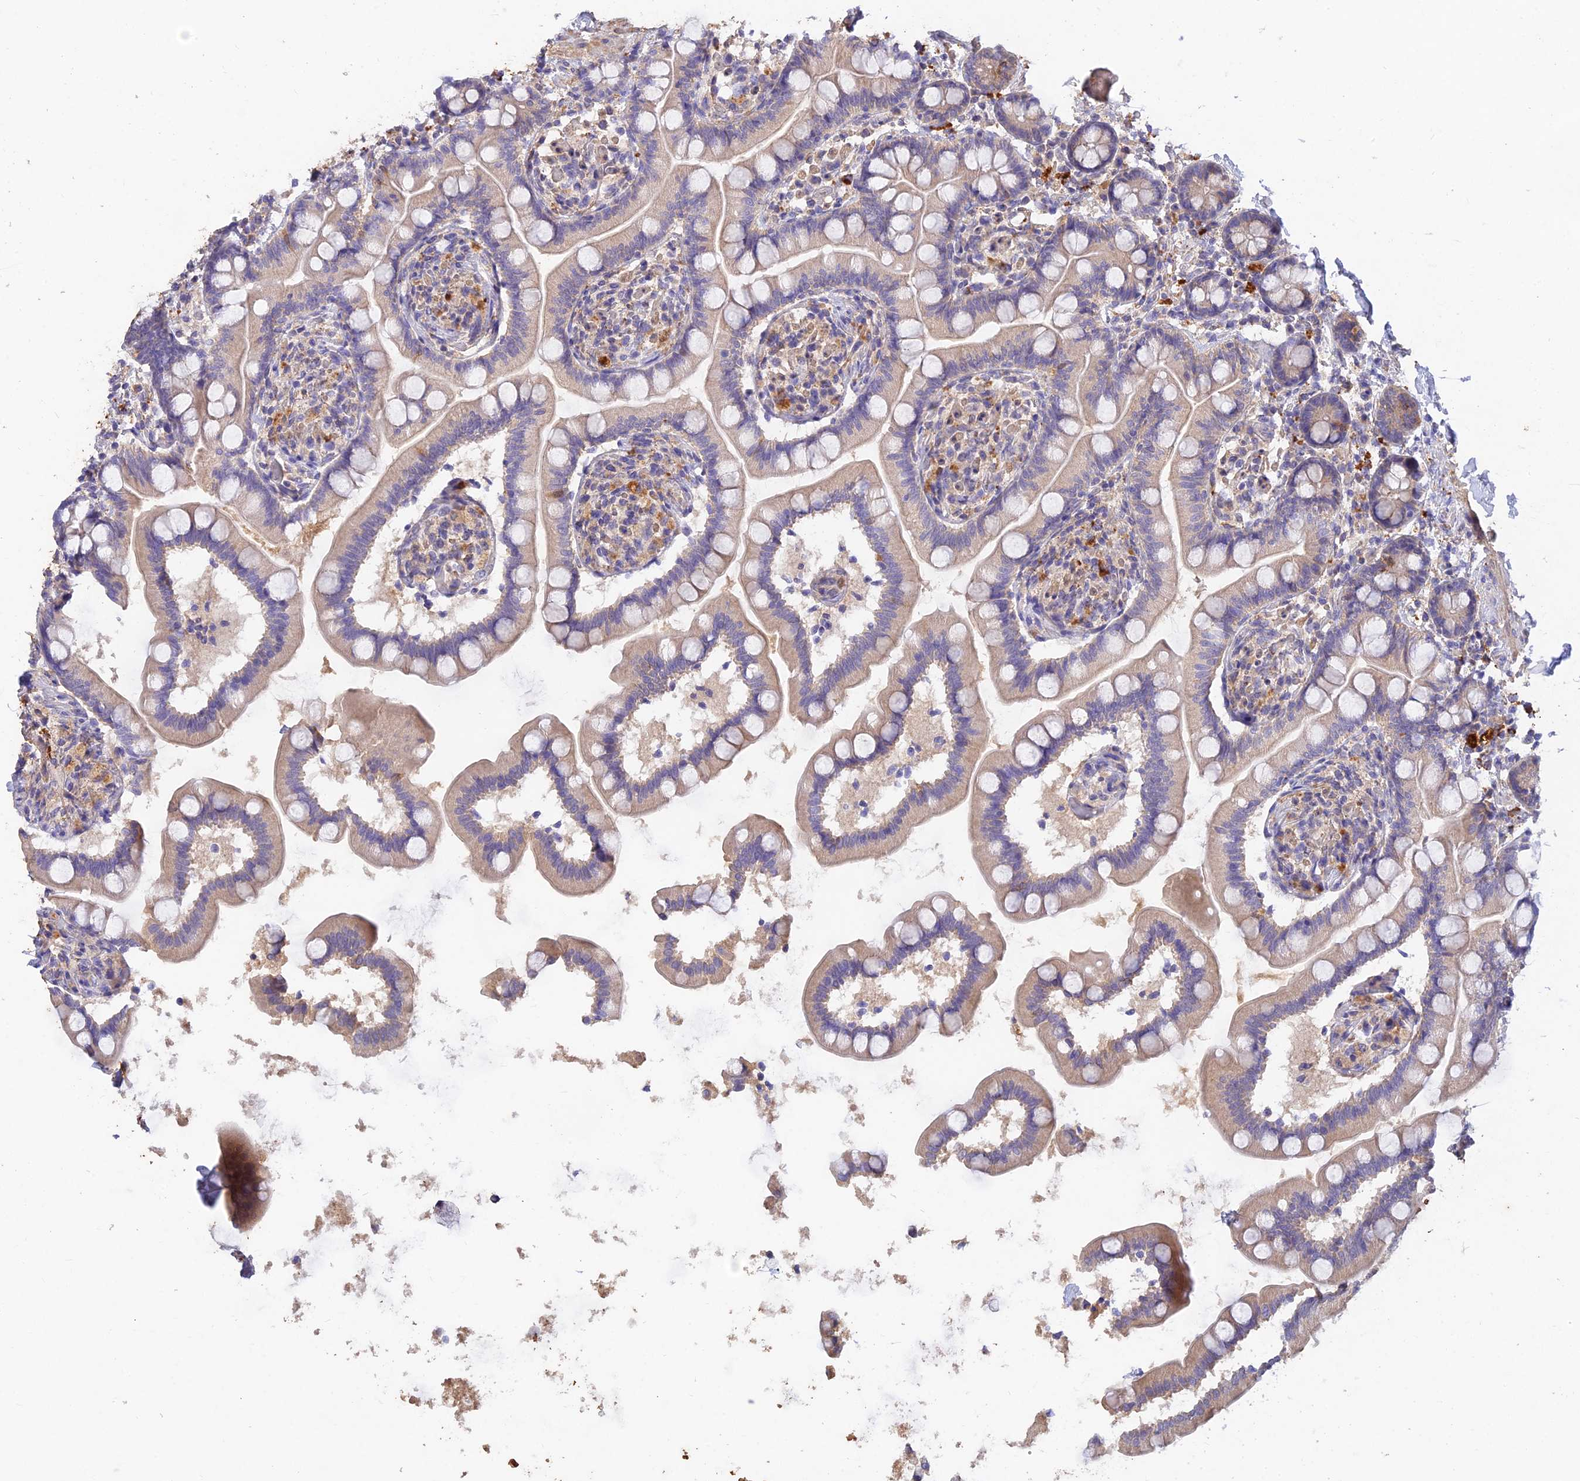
{"staining": {"intensity": "weak", "quantity": "25%-75%", "location": "cytoplasmic/membranous"}, "tissue": "small intestine", "cell_type": "Glandular cells", "image_type": "normal", "snomed": [{"axis": "morphology", "description": "Normal tissue, NOS"}, {"axis": "topography", "description": "Small intestine"}], "caption": "Weak cytoplasmic/membranous protein positivity is appreciated in approximately 25%-75% of glandular cells in small intestine. The protein of interest is stained brown, and the nuclei are stained in blue (DAB (3,3'-diaminobenzidine) IHC with brightfield microscopy, high magnification).", "gene": "ACSM5", "patient": {"sex": "female", "age": 64}}